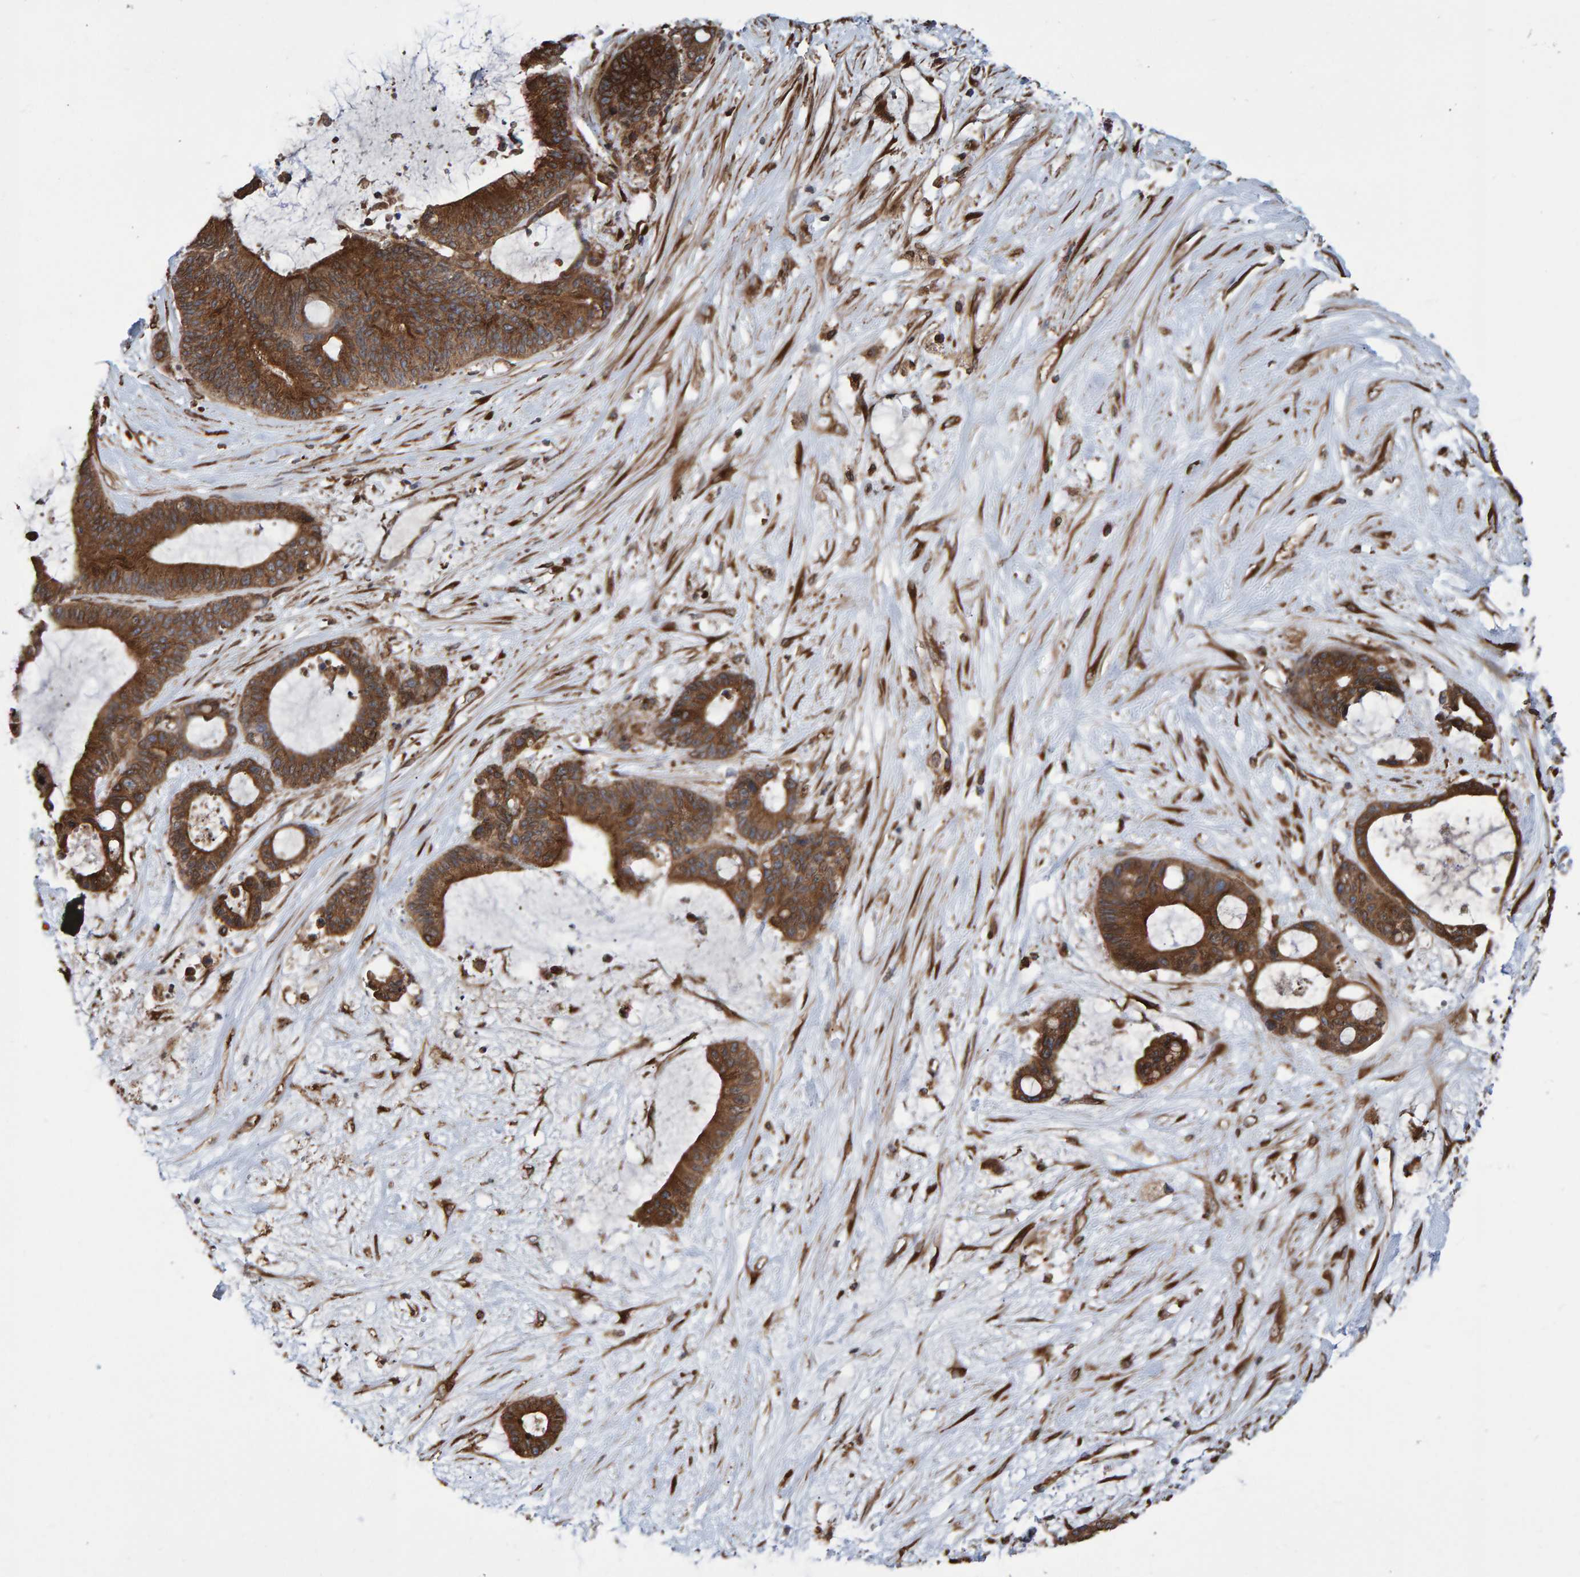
{"staining": {"intensity": "strong", "quantity": ">75%", "location": "cytoplasmic/membranous"}, "tissue": "liver cancer", "cell_type": "Tumor cells", "image_type": "cancer", "snomed": [{"axis": "morphology", "description": "Cholangiocarcinoma"}, {"axis": "topography", "description": "Liver"}], "caption": "This micrograph shows immunohistochemistry staining of liver cholangiocarcinoma, with high strong cytoplasmic/membranous expression in about >75% of tumor cells.", "gene": "FAM117A", "patient": {"sex": "female", "age": 73}}